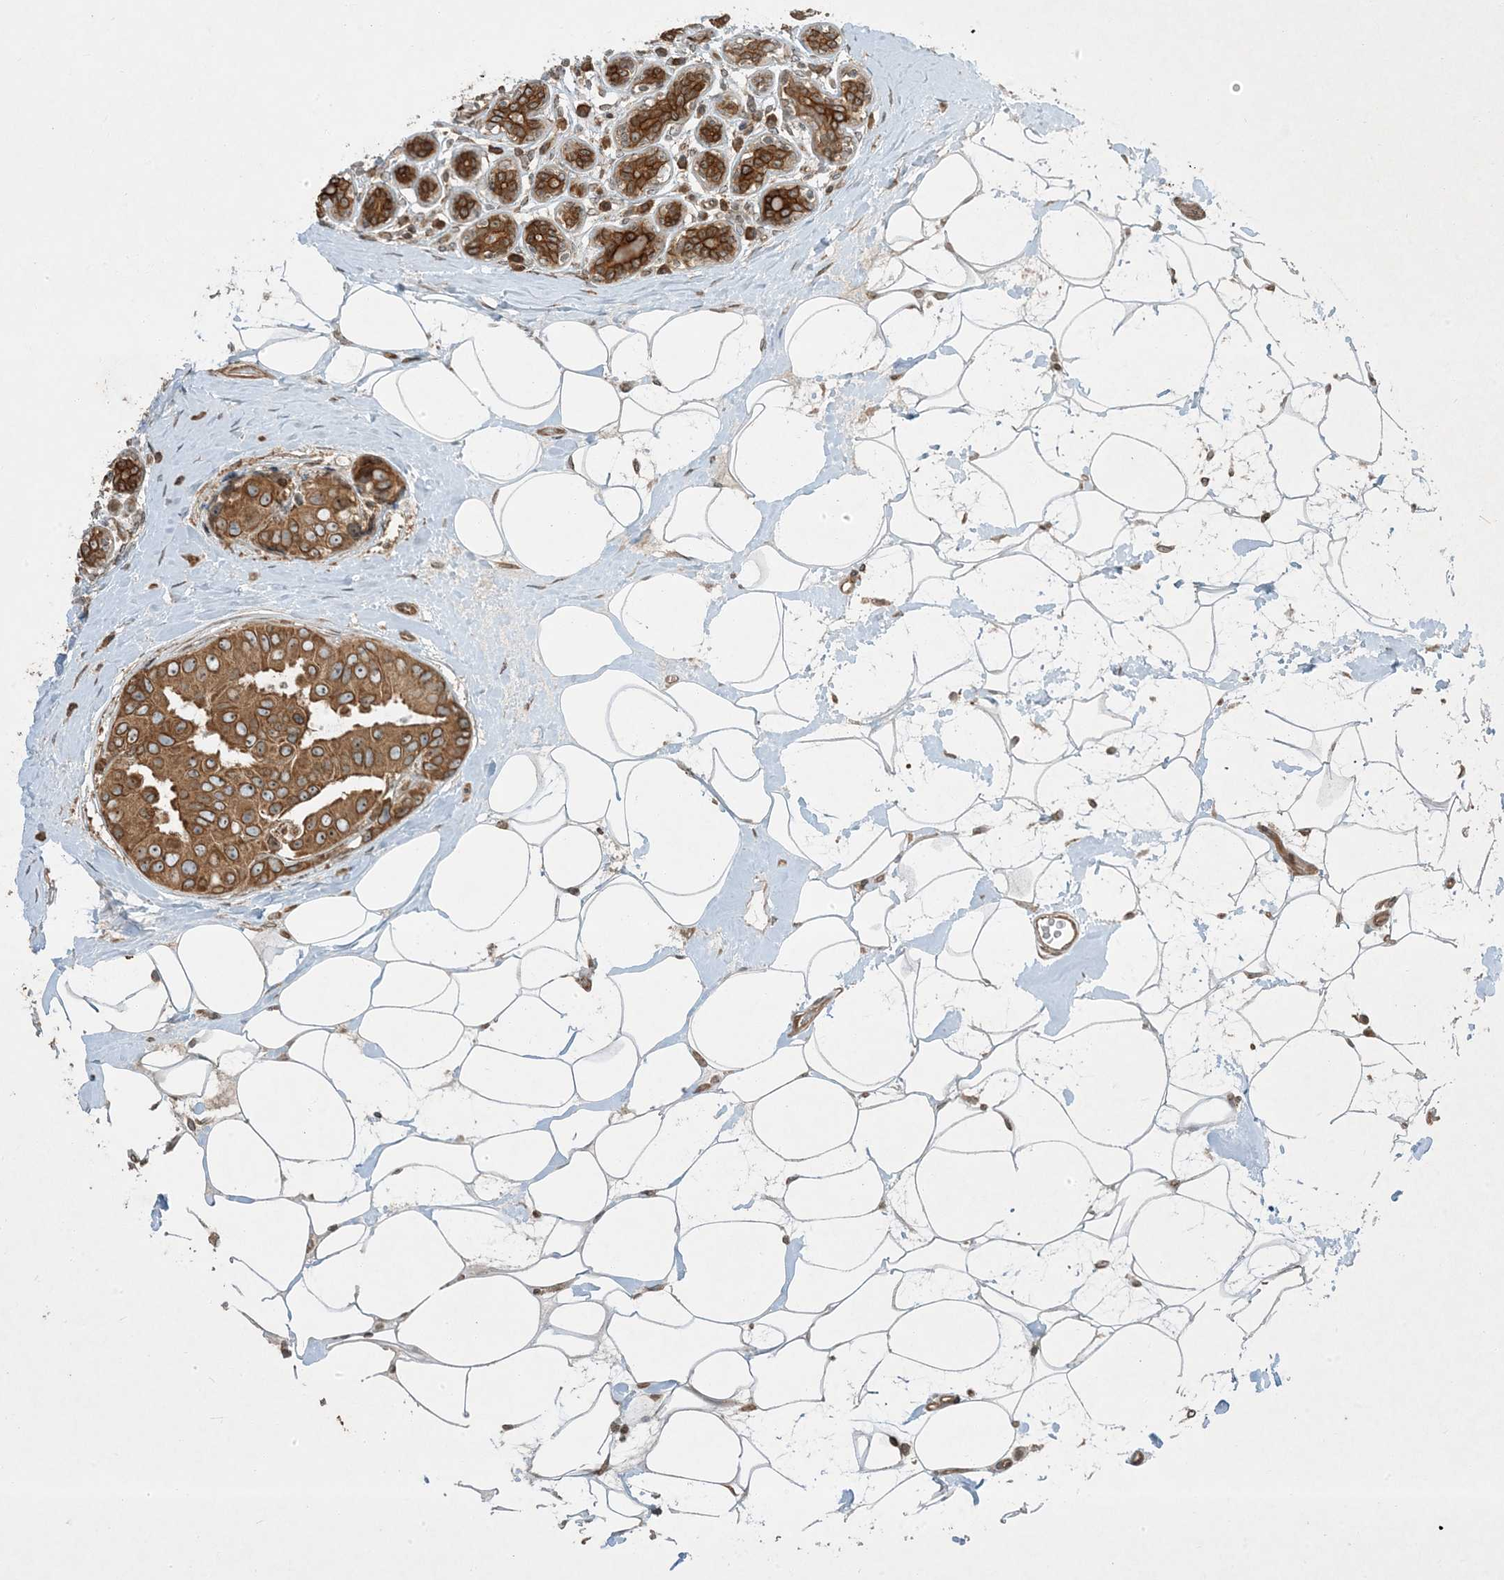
{"staining": {"intensity": "moderate", "quantity": ">75%", "location": "cytoplasmic/membranous"}, "tissue": "breast cancer", "cell_type": "Tumor cells", "image_type": "cancer", "snomed": [{"axis": "morphology", "description": "Normal tissue, NOS"}, {"axis": "morphology", "description": "Duct carcinoma"}, {"axis": "topography", "description": "Breast"}], "caption": "Tumor cells demonstrate medium levels of moderate cytoplasmic/membranous expression in approximately >75% of cells in human breast invasive ductal carcinoma.", "gene": "COMMD8", "patient": {"sex": "female", "age": 39}}